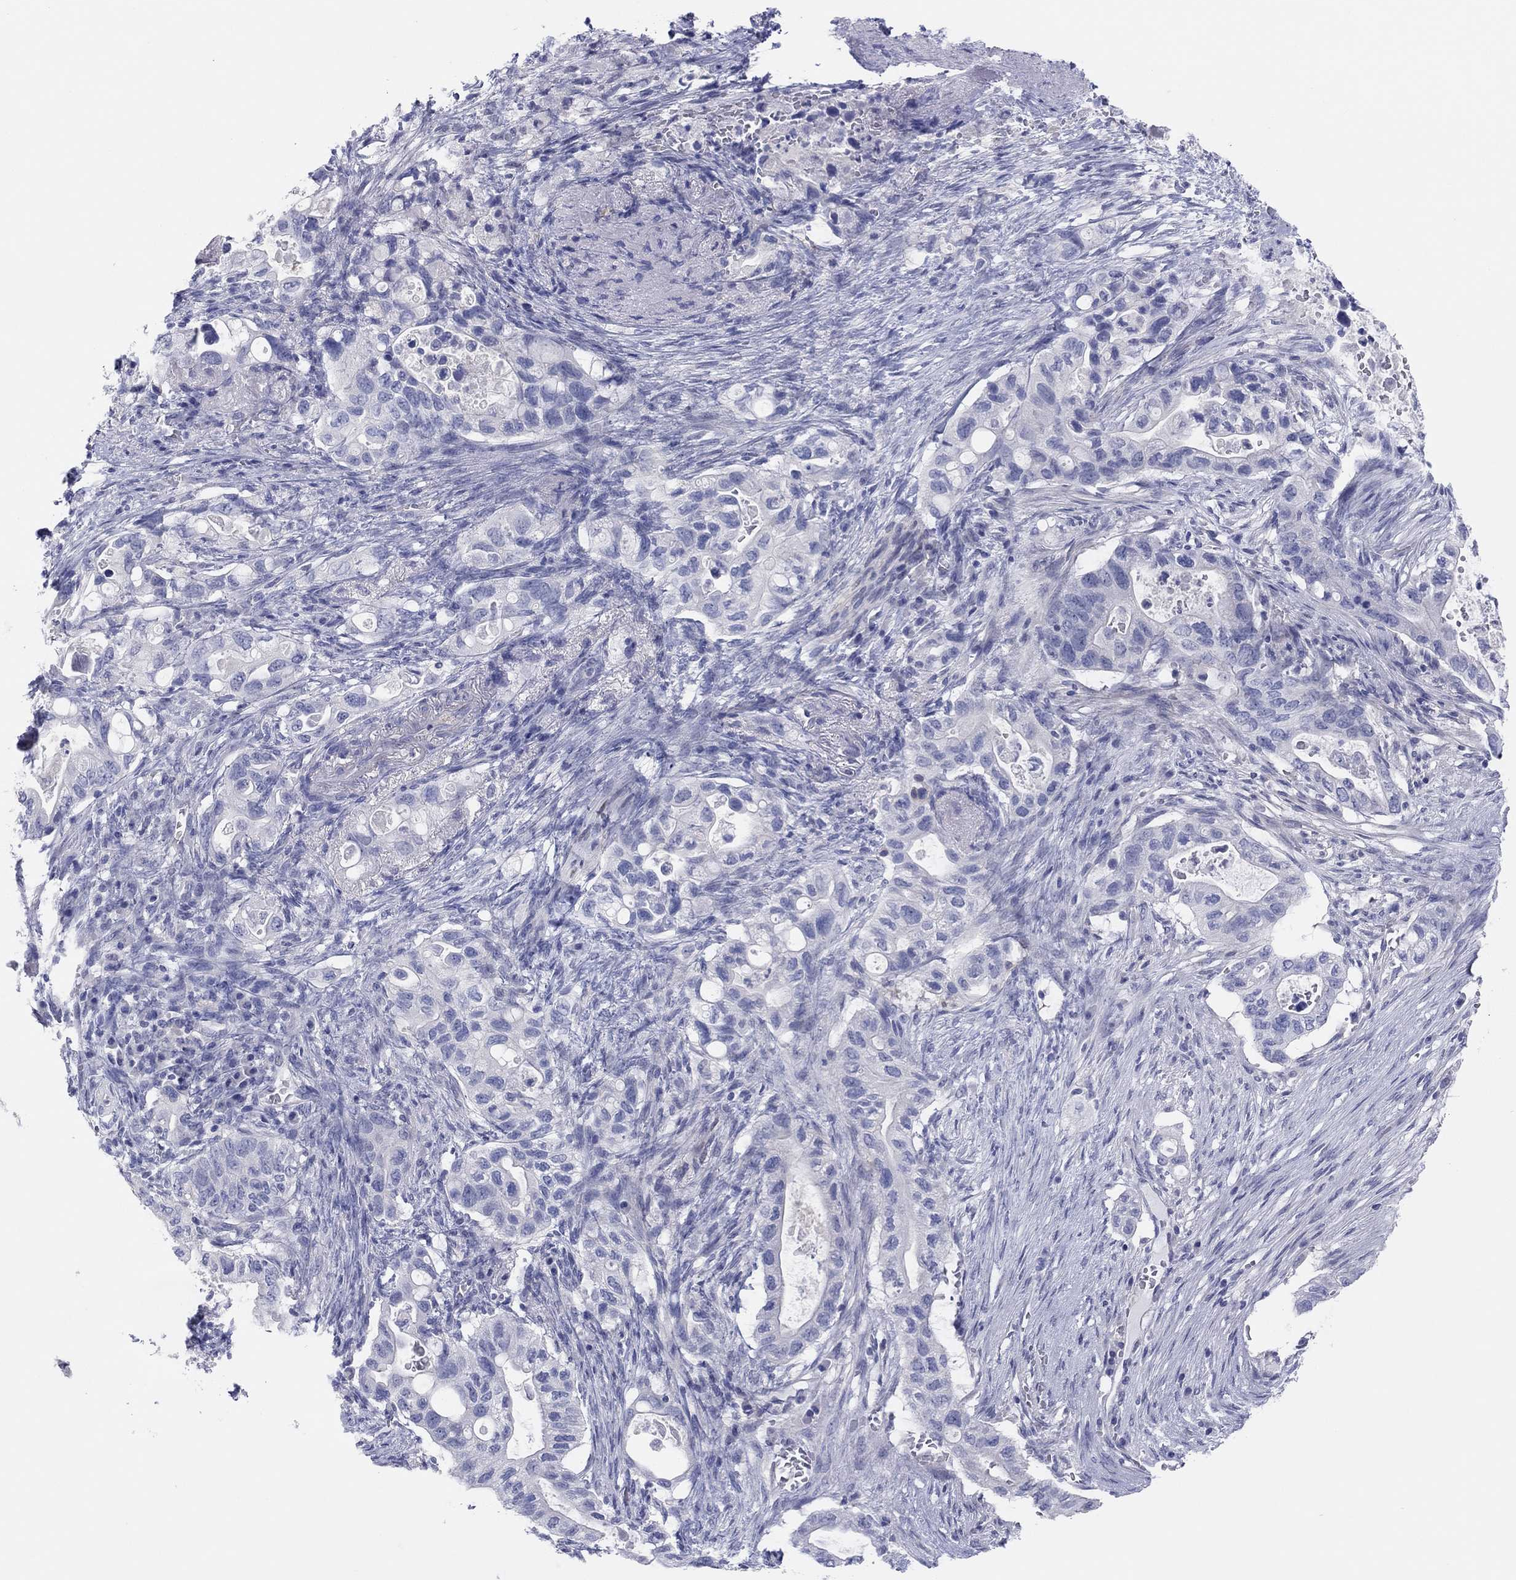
{"staining": {"intensity": "negative", "quantity": "none", "location": "none"}, "tissue": "pancreatic cancer", "cell_type": "Tumor cells", "image_type": "cancer", "snomed": [{"axis": "morphology", "description": "Adenocarcinoma, NOS"}, {"axis": "topography", "description": "Pancreas"}], "caption": "IHC image of neoplastic tissue: human pancreatic cancer stained with DAB (3,3'-diaminobenzidine) displays no significant protein expression in tumor cells.", "gene": "CPNE6", "patient": {"sex": "female", "age": 72}}